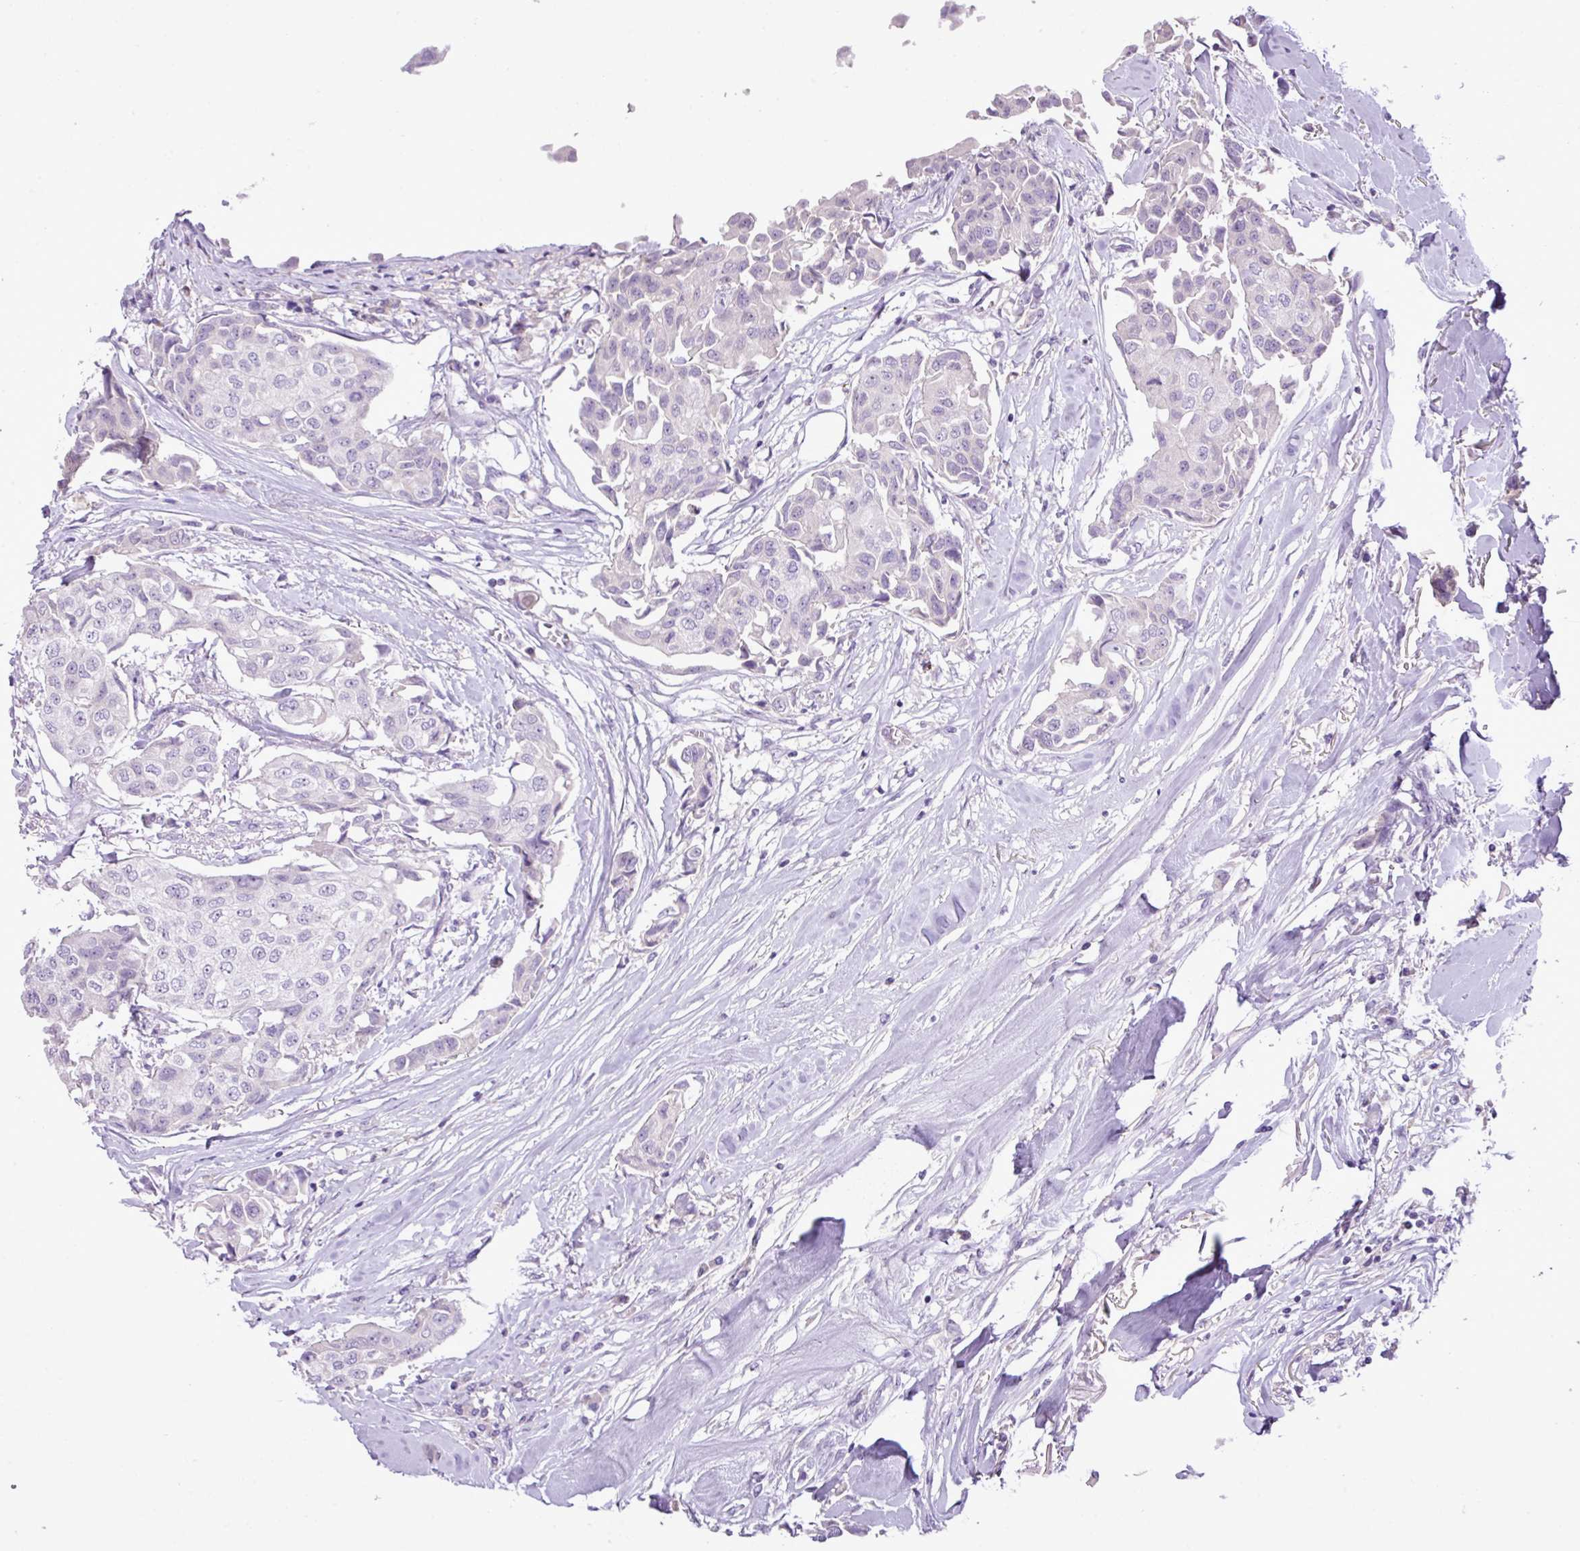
{"staining": {"intensity": "negative", "quantity": "none", "location": "none"}, "tissue": "breast cancer", "cell_type": "Tumor cells", "image_type": "cancer", "snomed": [{"axis": "morphology", "description": "Duct carcinoma"}, {"axis": "topography", "description": "Breast"}], "caption": "IHC image of invasive ductal carcinoma (breast) stained for a protein (brown), which reveals no expression in tumor cells. The staining was performed using DAB (3,3'-diaminobenzidine) to visualize the protein expression in brown, while the nuclei were stained in blue with hematoxylin (Magnification: 20x).", "gene": "HTR3E", "patient": {"sex": "female", "age": 80}}